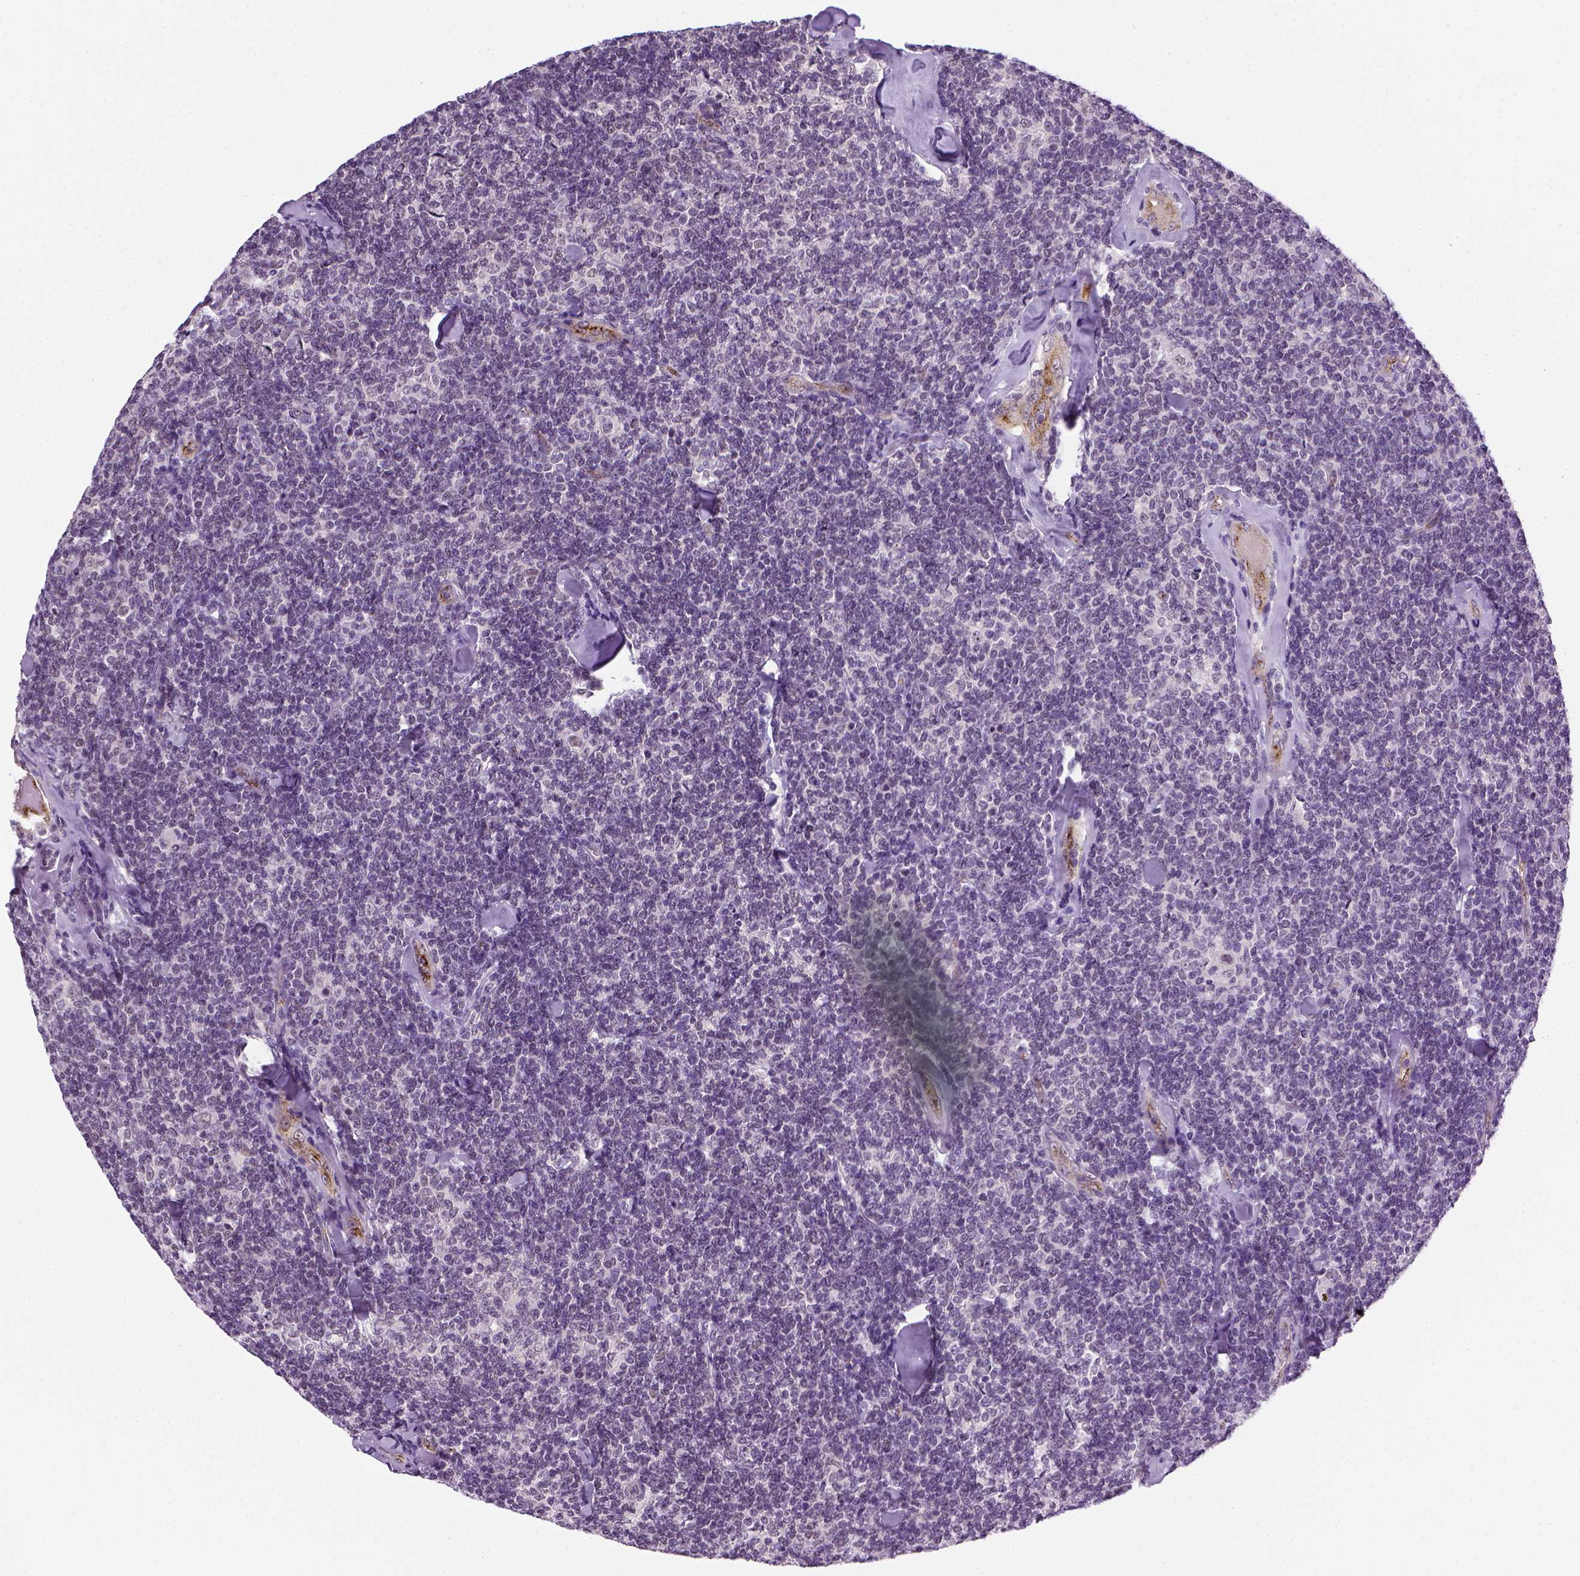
{"staining": {"intensity": "negative", "quantity": "none", "location": "none"}, "tissue": "lymphoma", "cell_type": "Tumor cells", "image_type": "cancer", "snomed": [{"axis": "morphology", "description": "Malignant lymphoma, non-Hodgkin's type, Low grade"}, {"axis": "topography", "description": "Lymph node"}], "caption": "Malignant lymphoma, non-Hodgkin's type (low-grade) stained for a protein using immunohistochemistry shows no positivity tumor cells.", "gene": "VWF", "patient": {"sex": "female", "age": 56}}